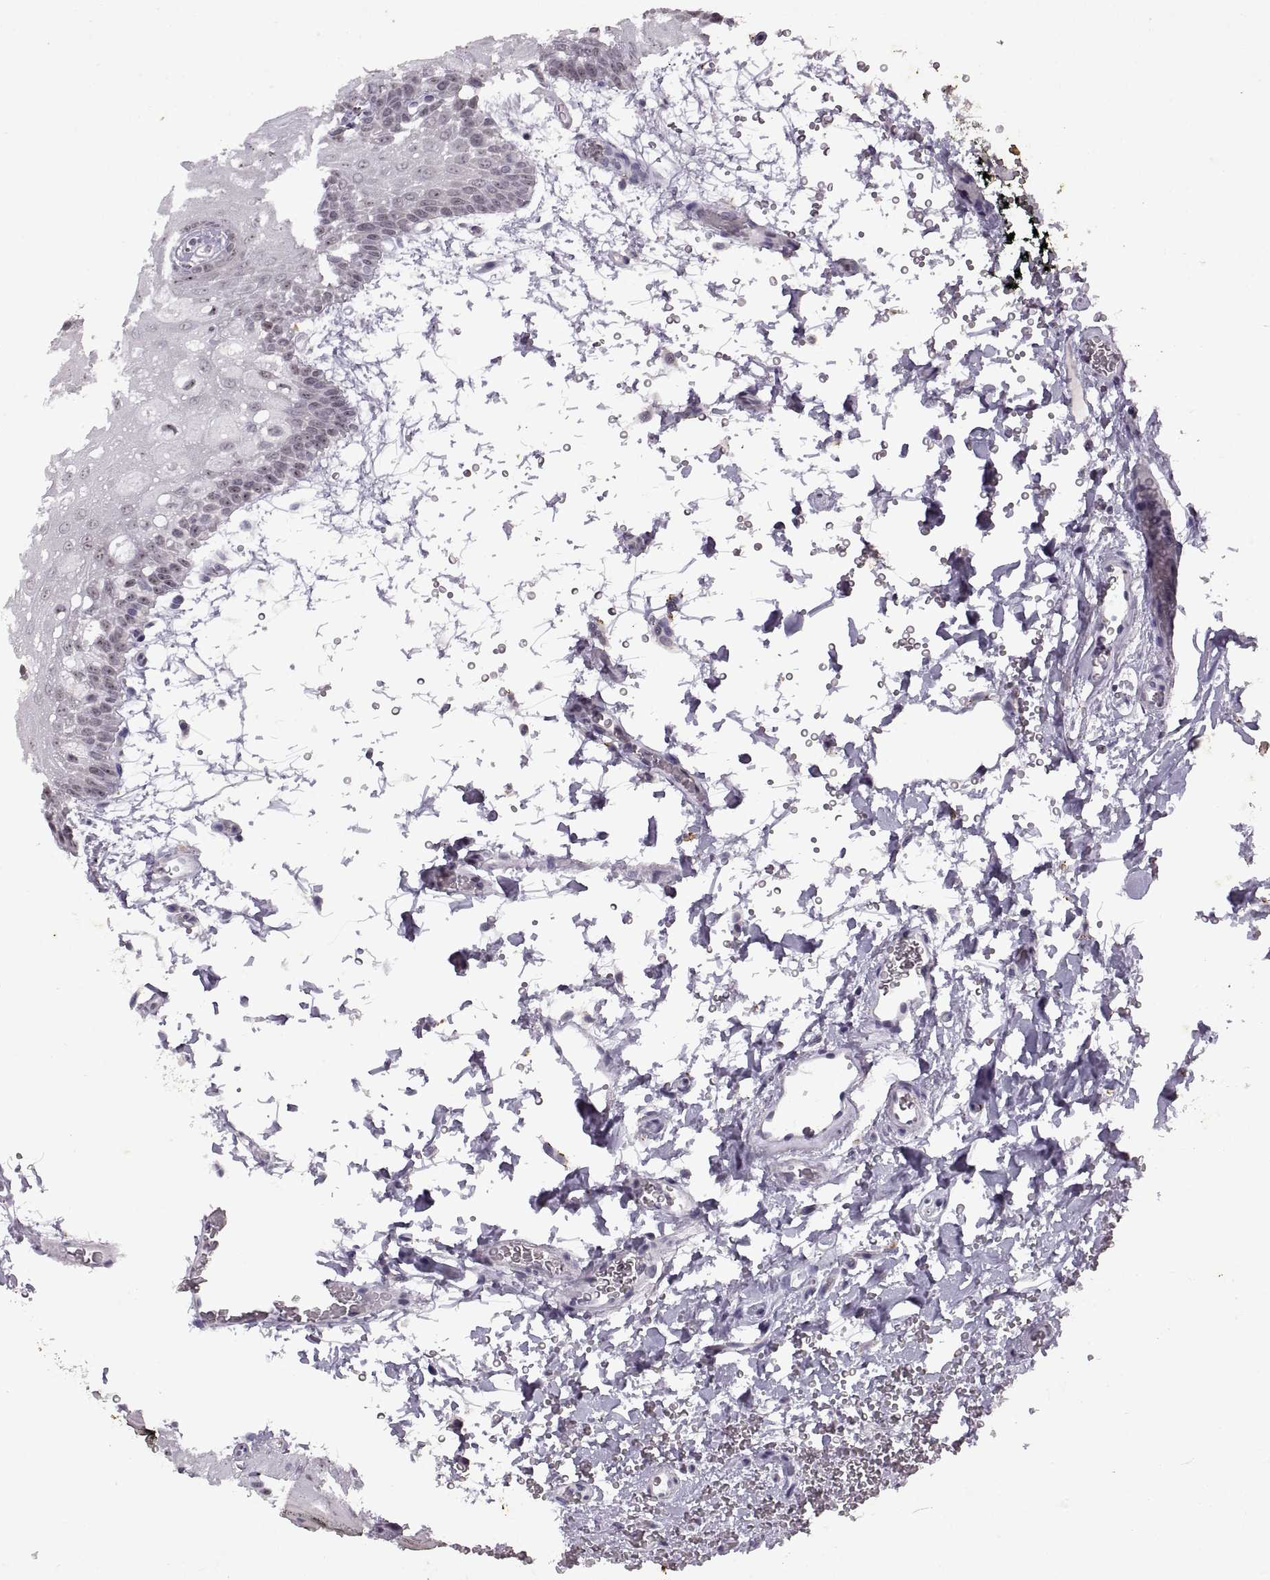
{"staining": {"intensity": "weak", "quantity": ">75%", "location": "nuclear"}, "tissue": "oral mucosa", "cell_type": "Squamous epithelial cells", "image_type": "normal", "snomed": [{"axis": "morphology", "description": "Normal tissue, NOS"}, {"axis": "topography", "description": "Oral tissue"}, {"axis": "topography", "description": "Head-Neck"}], "caption": "DAB (3,3'-diaminobenzidine) immunohistochemical staining of unremarkable oral mucosa displays weak nuclear protein expression in about >75% of squamous epithelial cells. The protein is stained brown, and the nuclei are stained in blue (DAB (3,3'-diaminobenzidine) IHC with brightfield microscopy, high magnification).", "gene": "SINHCAF", "patient": {"sex": "male", "age": 65}}